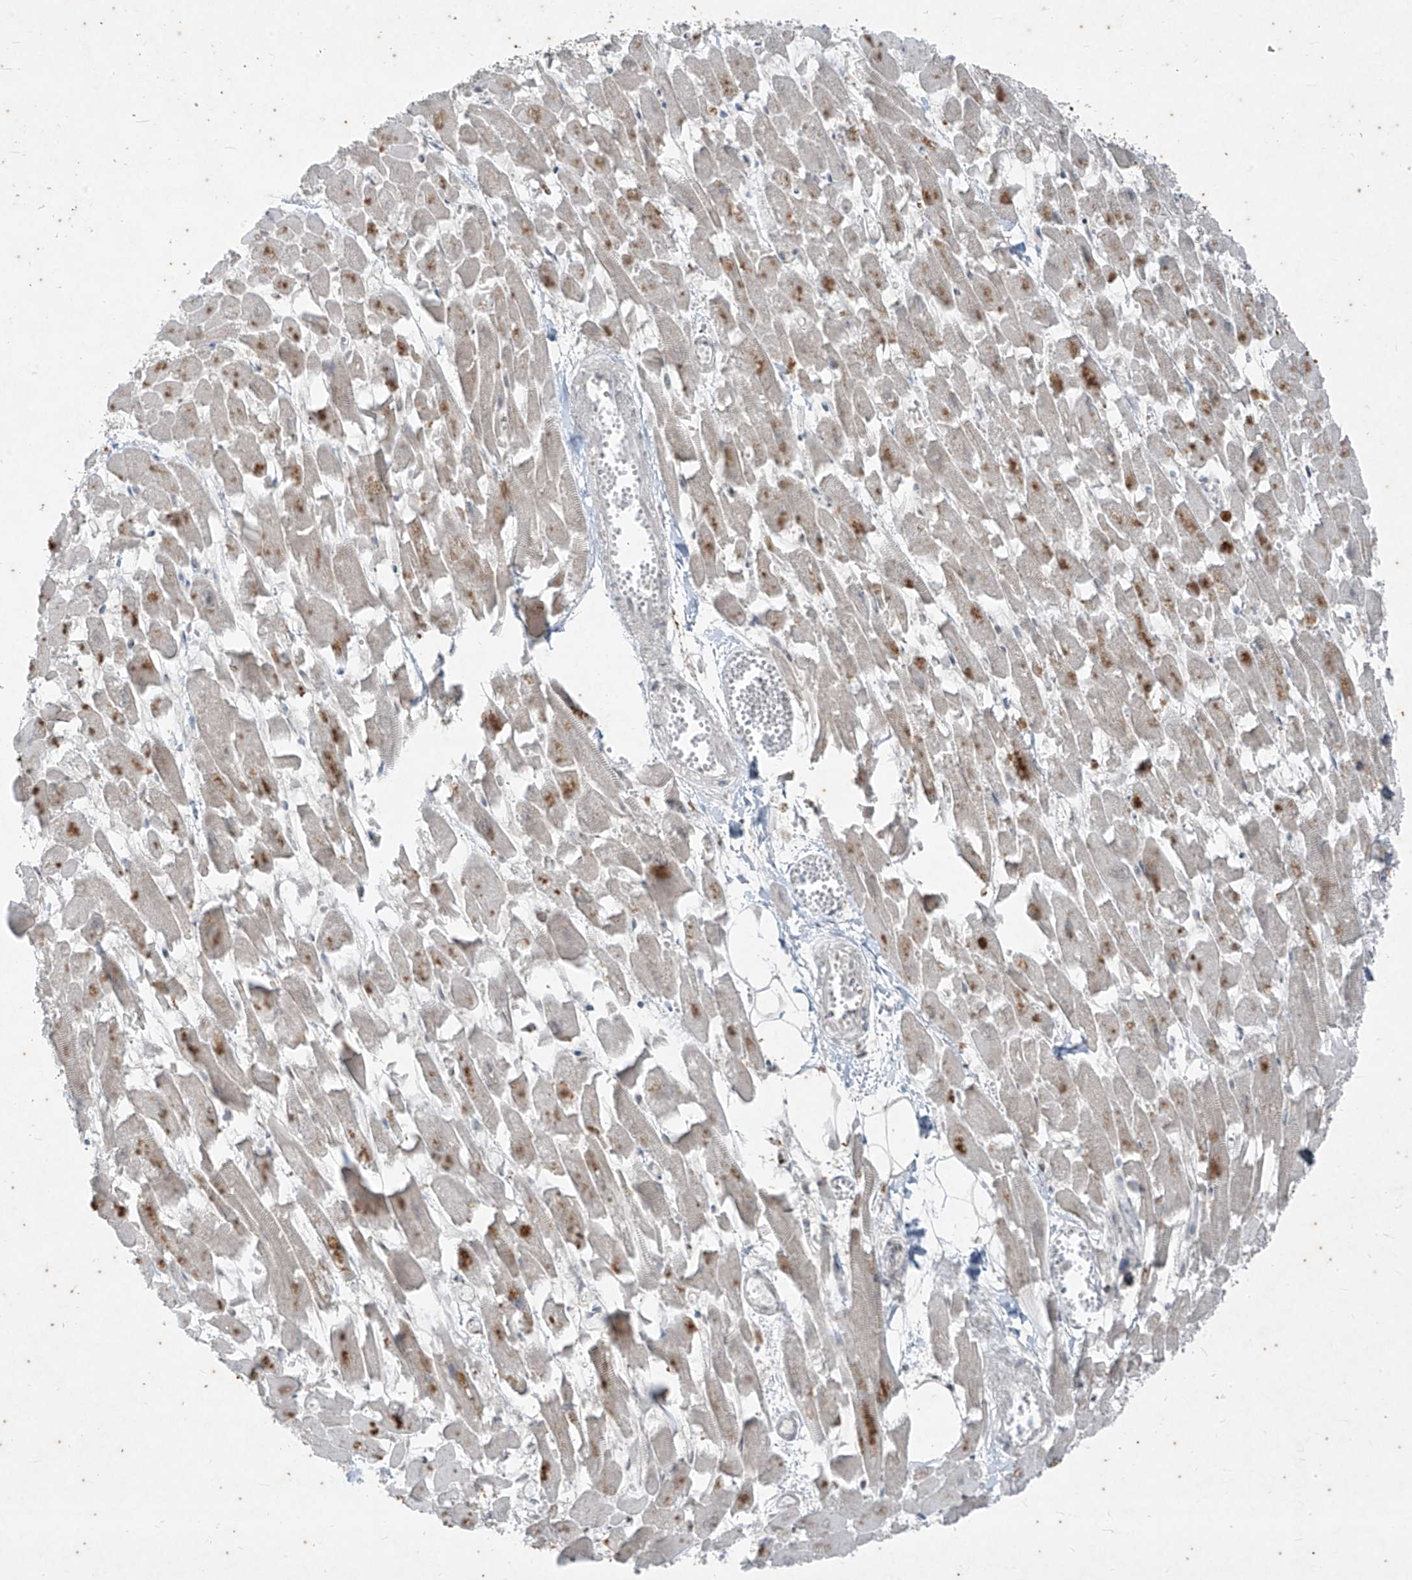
{"staining": {"intensity": "moderate", "quantity": "<25%", "location": "cytoplasmic/membranous"}, "tissue": "heart muscle", "cell_type": "Cardiomyocytes", "image_type": "normal", "snomed": [{"axis": "morphology", "description": "Normal tissue, NOS"}, {"axis": "topography", "description": "Heart"}], "caption": "The image demonstrates immunohistochemical staining of benign heart muscle. There is moderate cytoplasmic/membranous positivity is seen in approximately <25% of cardiomyocytes.", "gene": "ZNF354B", "patient": {"sex": "female", "age": 64}}